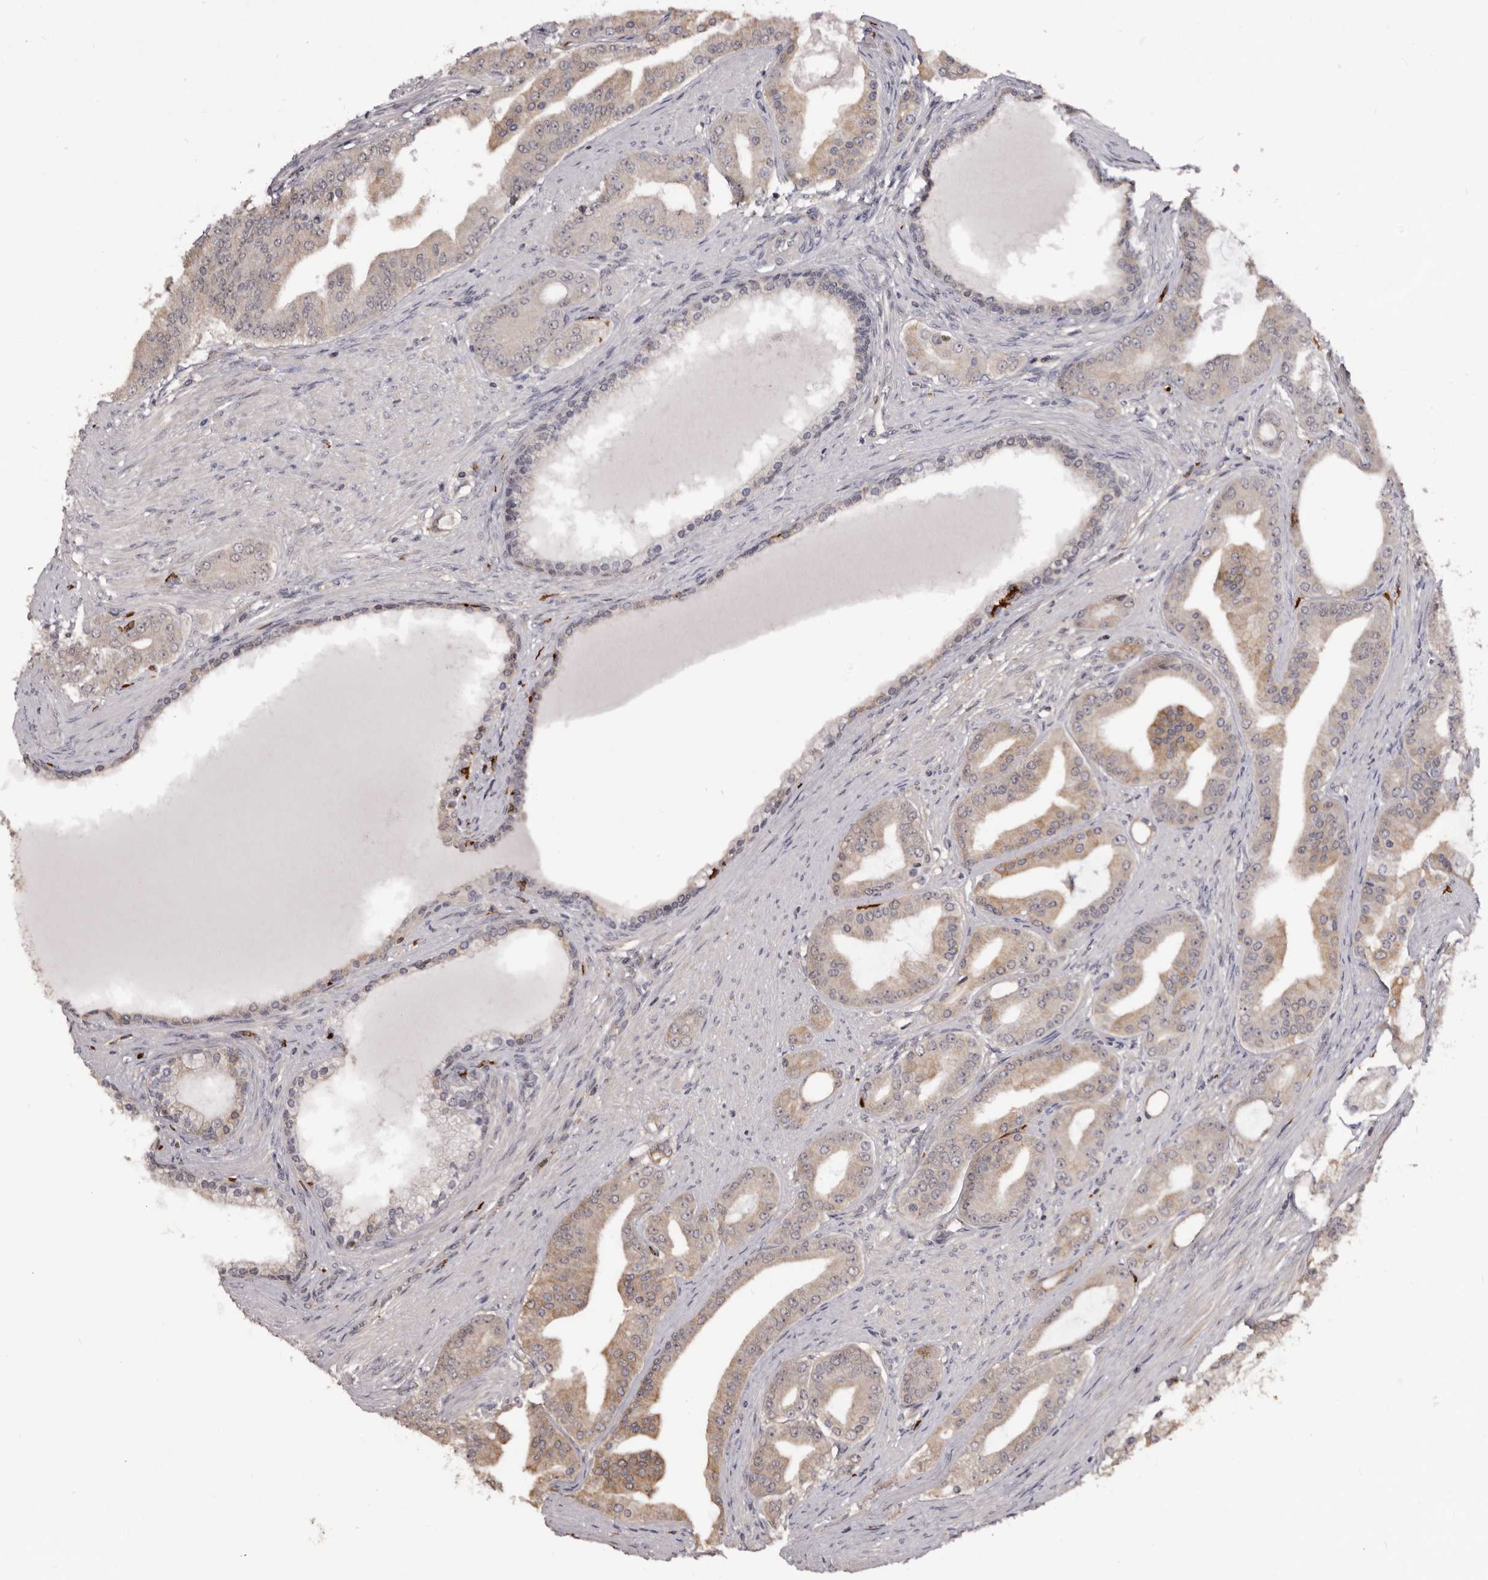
{"staining": {"intensity": "weak", "quantity": "25%-75%", "location": "cytoplasmic/membranous"}, "tissue": "prostate cancer", "cell_type": "Tumor cells", "image_type": "cancer", "snomed": [{"axis": "morphology", "description": "Adenocarcinoma, High grade"}, {"axis": "topography", "description": "Prostate"}], "caption": "The micrograph displays immunohistochemical staining of prostate cancer. There is weak cytoplasmic/membranous staining is appreciated in about 25%-75% of tumor cells.", "gene": "TNNI1", "patient": {"sex": "male", "age": 60}}